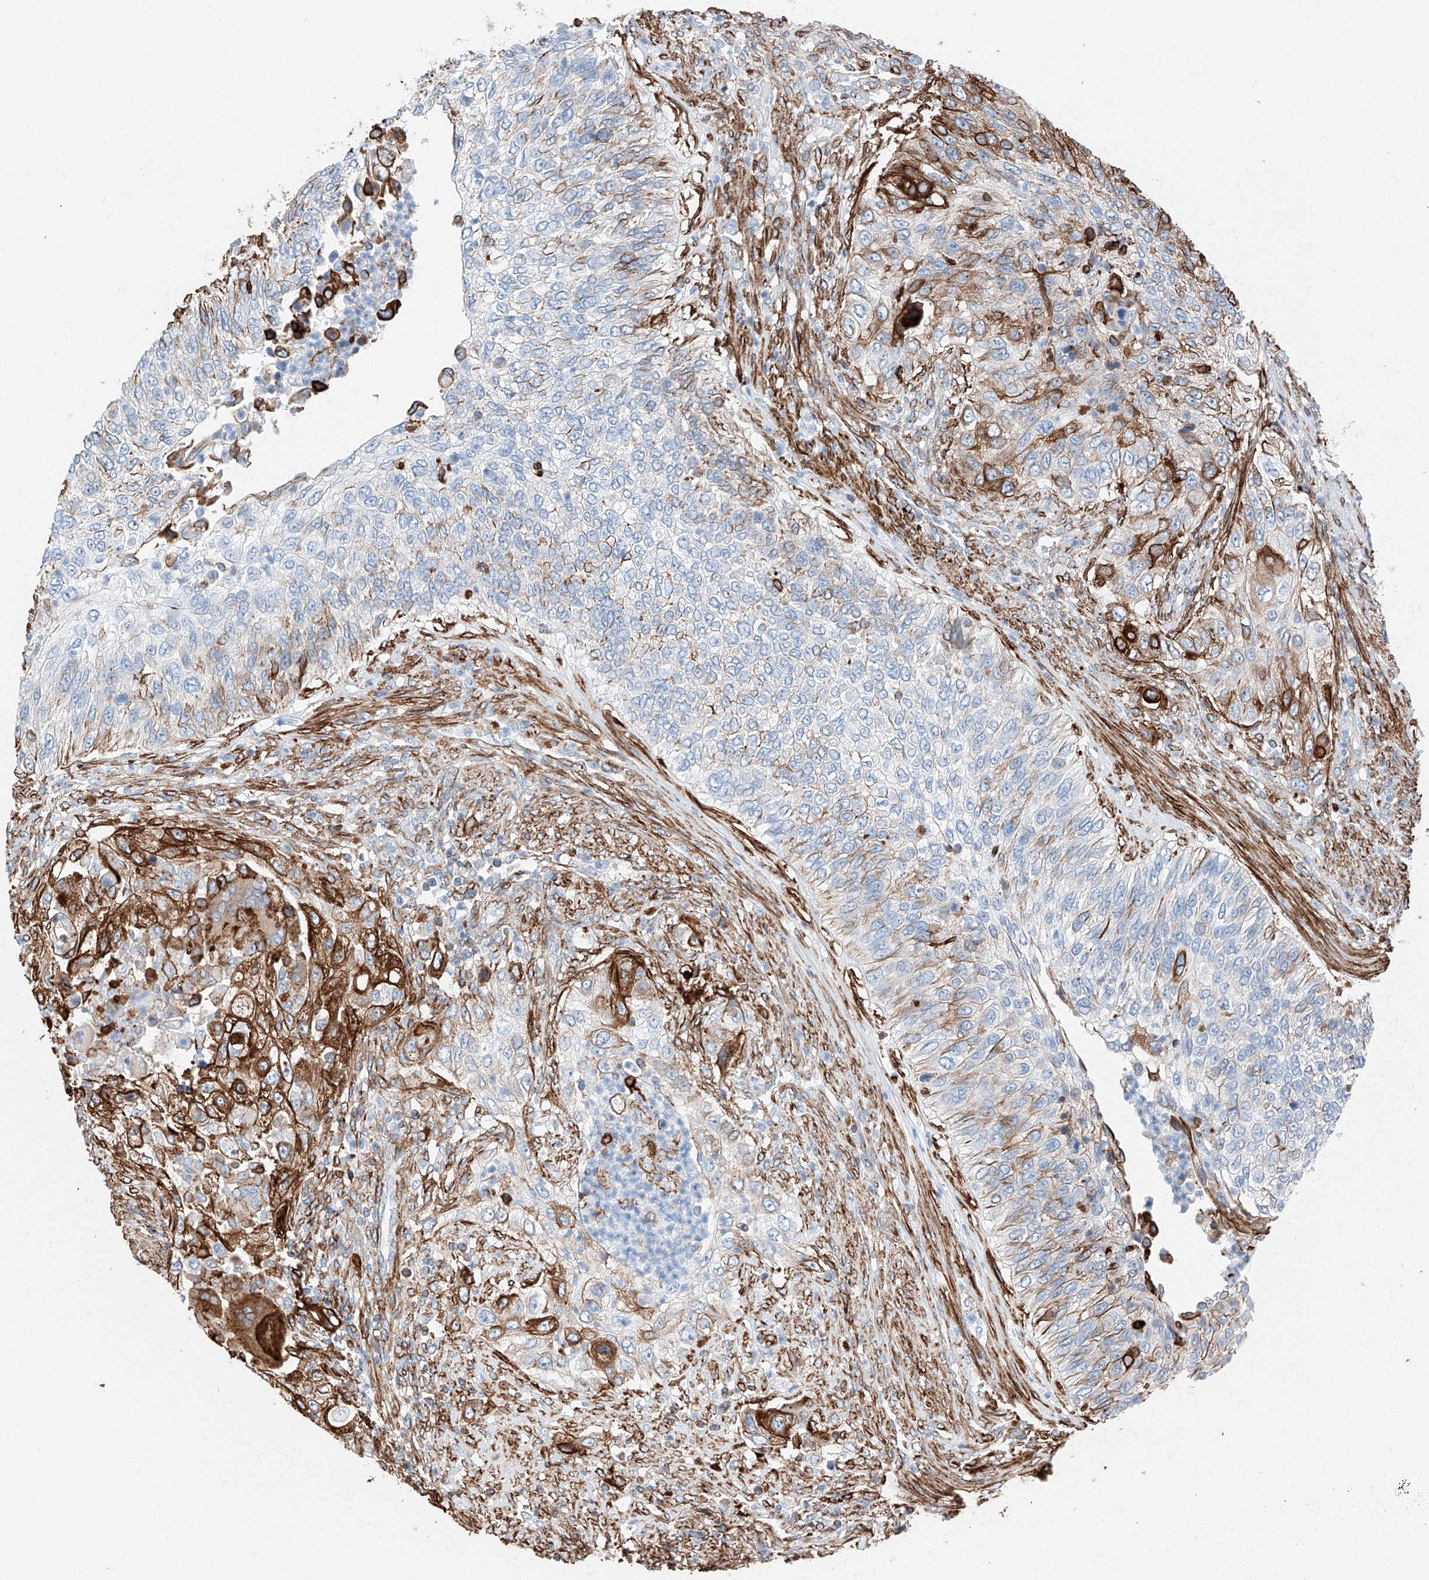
{"staining": {"intensity": "moderate", "quantity": "25%-75%", "location": "cytoplasmic/membranous"}, "tissue": "urothelial cancer", "cell_type": "Tumor cells", "image_type": "cancer", "snomed": [{"axis": "morphology", "description": "Urothelial carcinoma, High grade"}, {"axis": "topography", "description": "Urinary bladder"}], "caption": "Human urothelial cancer stained for a protein (brown) shows moderate cytoplasmic/membranous positive positivity in approximately 25%-75% of tumor cells.", "gene": "ZNF804A", "patient": {"sex": "female", "age": 60}}